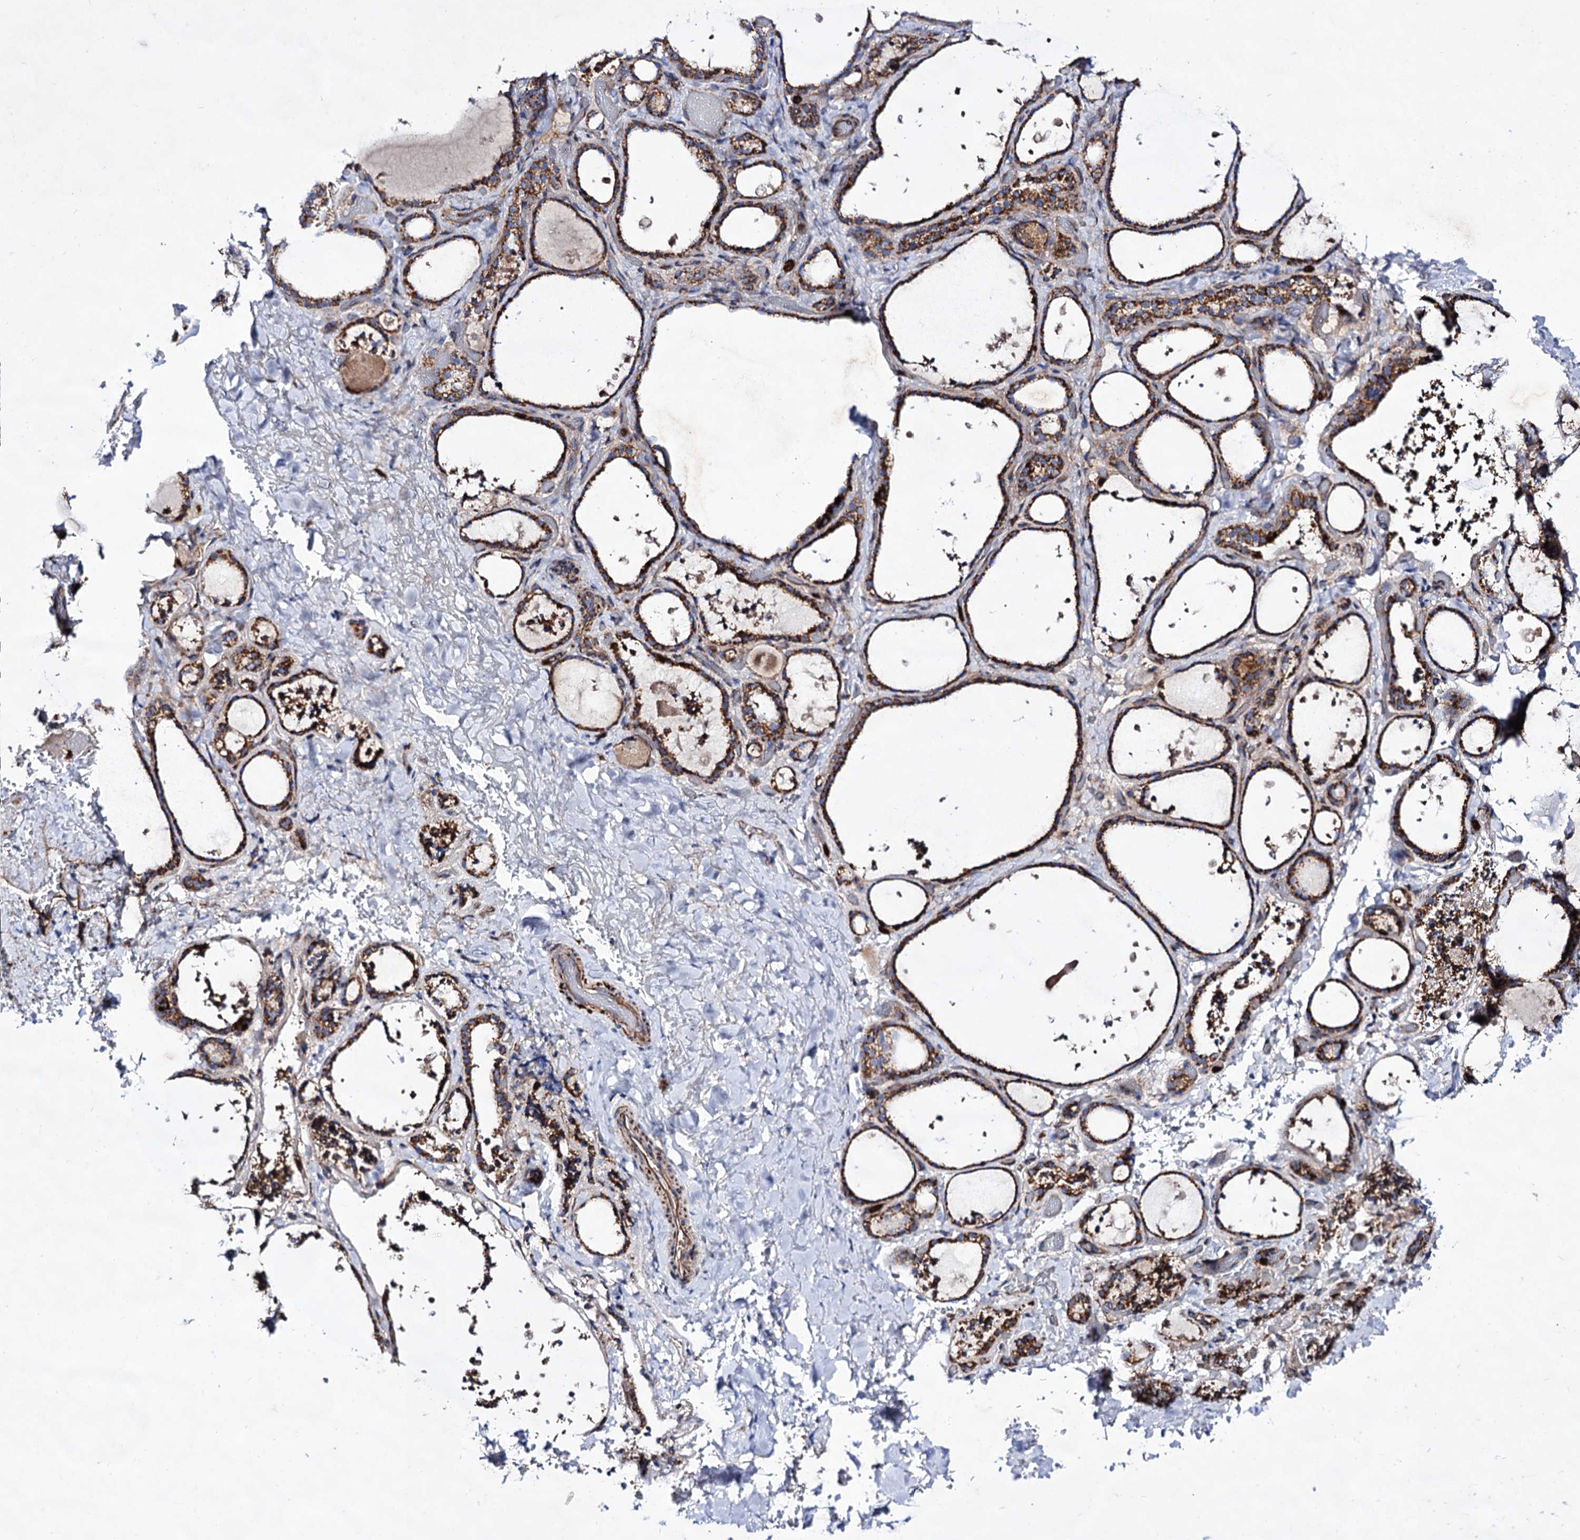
{"staining": {"intensity": "moderate", "quantity": ">75%", "location": "cytoplasmic/membranous"}, "tissue": "thyroid gland", "cell_type": "Glandular cells", "image_type": "normal", "snomed": [{"axis": "morphology", "description": "Normal tissue, NOS"}, {"axis": "topography", "description": "Thyroid gland"}], "caption": "Immunohistochemical staining of benign thyroid gland displays >75% levels of moderate cytoplasmic/membranous protein expression in about >75% of glandular cells. (DAB (3,3'-diaminobenzidine) IHC, brown staining for protein, blue staining for nuclei).", "gene": "ACAD9", "patient": {"sex": "female", "age": 44}}